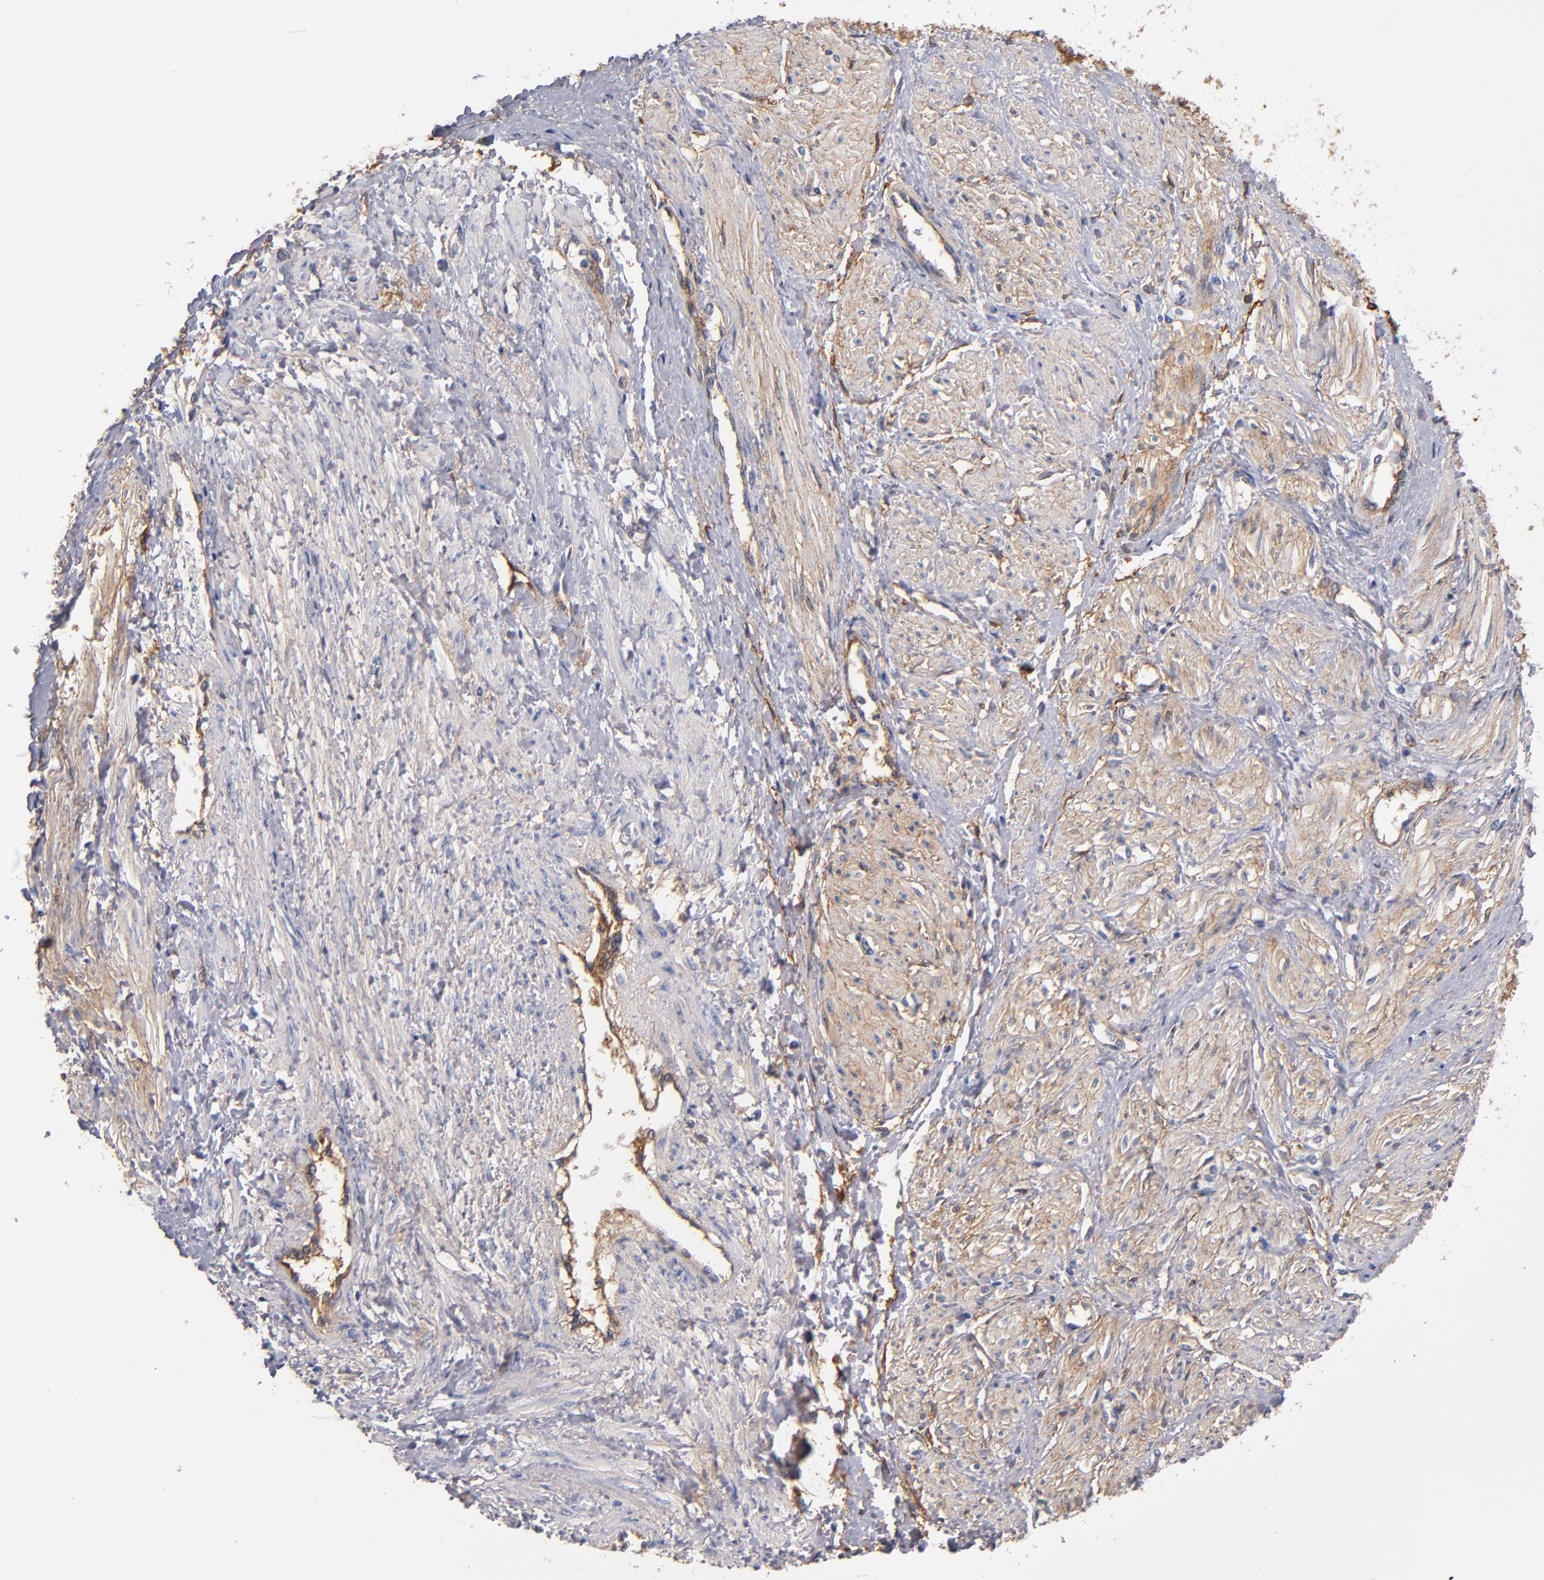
{"staining": {"intensity": "weak", "quantity": "25%-75%", "location": "cytoplasmic/membranous"}, "tissue": "smooth muscle", "cell_type": "Smooth muscle cells", "image_type": "normal", "snomed": [{"axis": "morphology", "description": "Normal tissue, NOS"}, {"axis": "topography", "description": "Smooth muscle"}, {"axis": "topography", "description": "Uterus"}], "caption": "Approximately 25%-75% of smooth muscle cells in unremarkable smooth muscle show weak cytoplasmic/membranous protein staining as visualized by brown immunohistochemical staining.", "gene": "PLSCR4", "patient": {"sex": "female", "age": 39}}